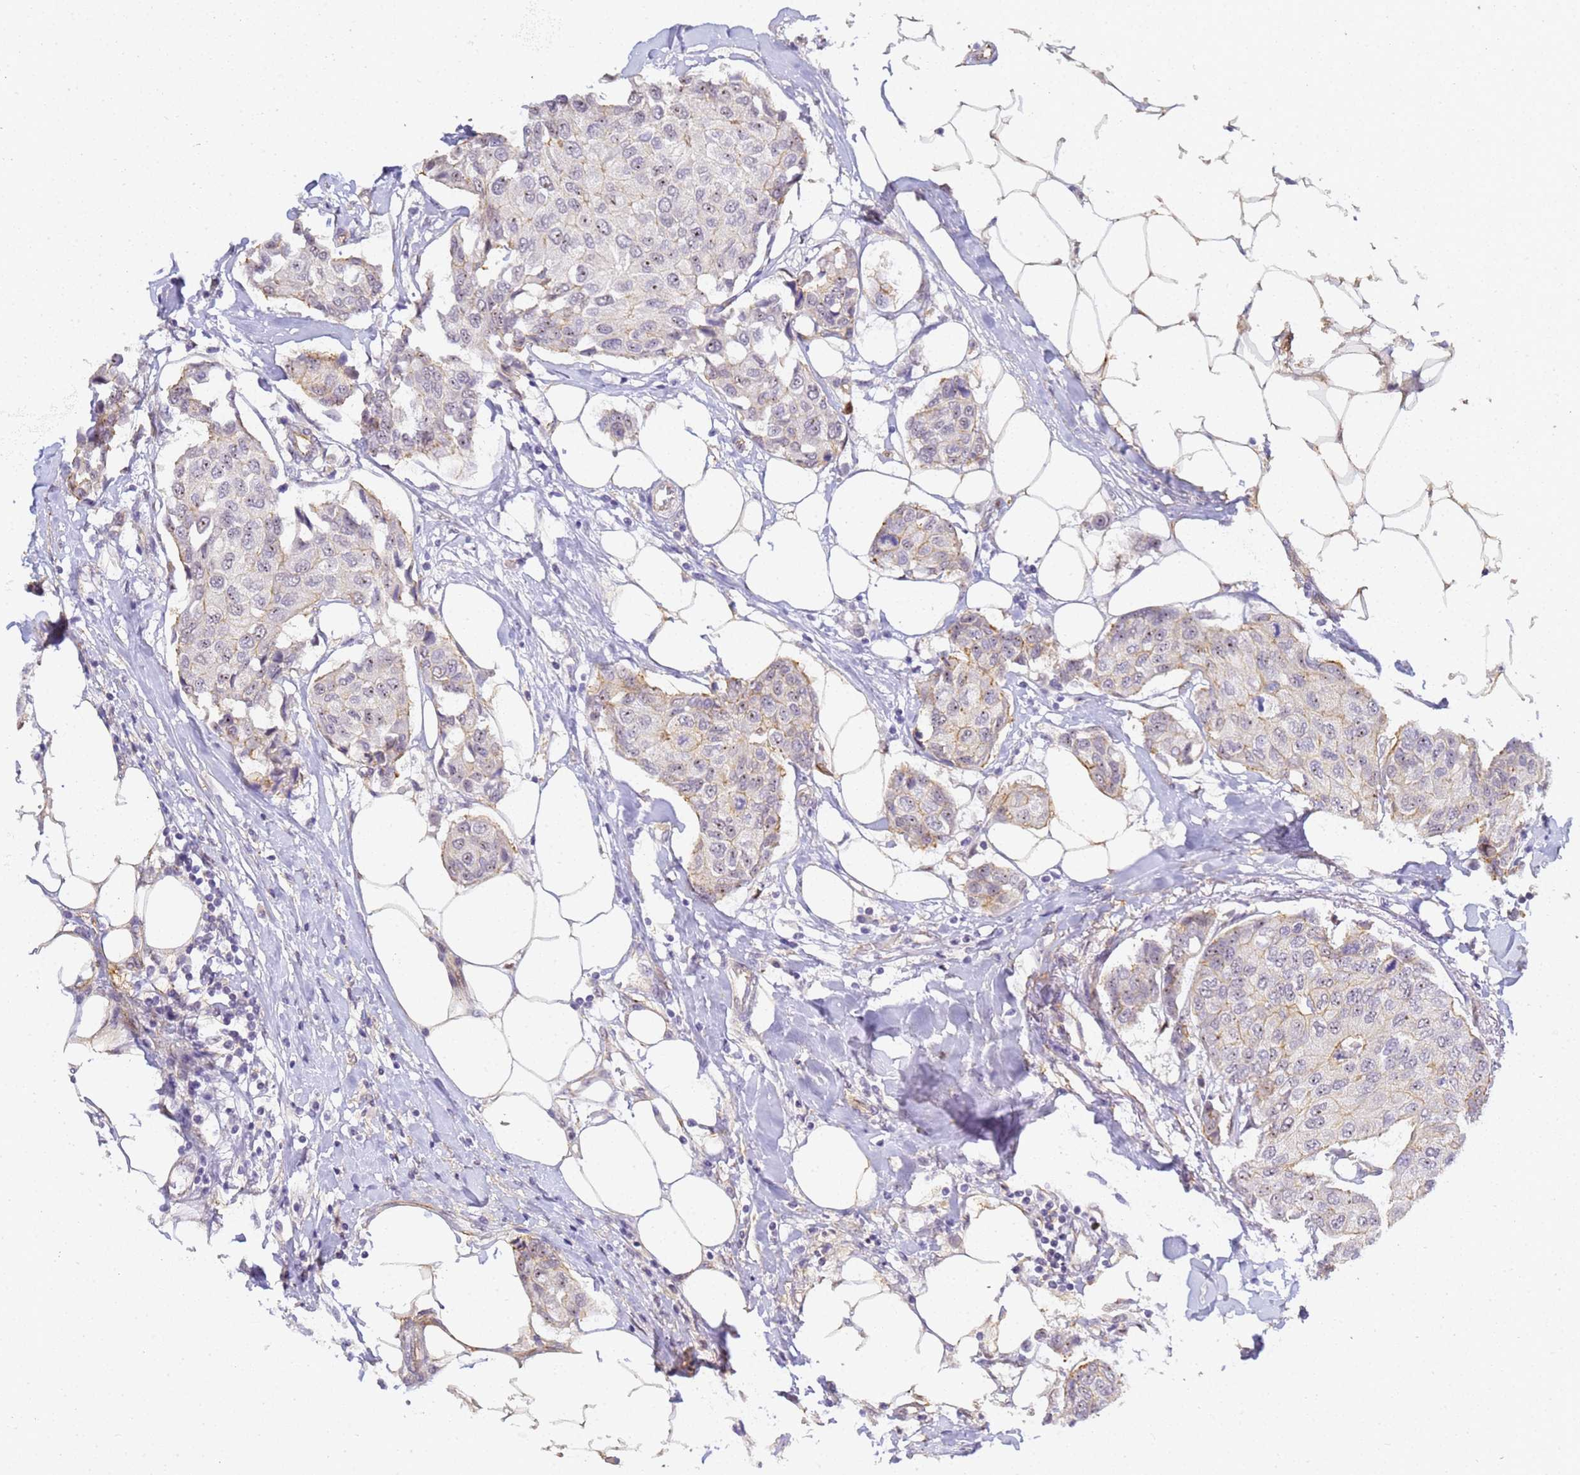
{"staining": {"intensity": "negative", "quantity": "none", "location": "none"}, "tissue": "breast cancer", "cell_type": "Tumor cells", "image_type": "cancer", "snomed": [{"axis": "morphology", "description": "Duct carcinoma"}, {"axis": "topography", "description": "Breast"}], "caption": "Immunohistochemistry (IHC) of breast cancer (intraductal carcinoma) demonstrates no positivity in tumor cells.", "gene": "GON4L", "patient": {"sex": "female", "age": 80}}